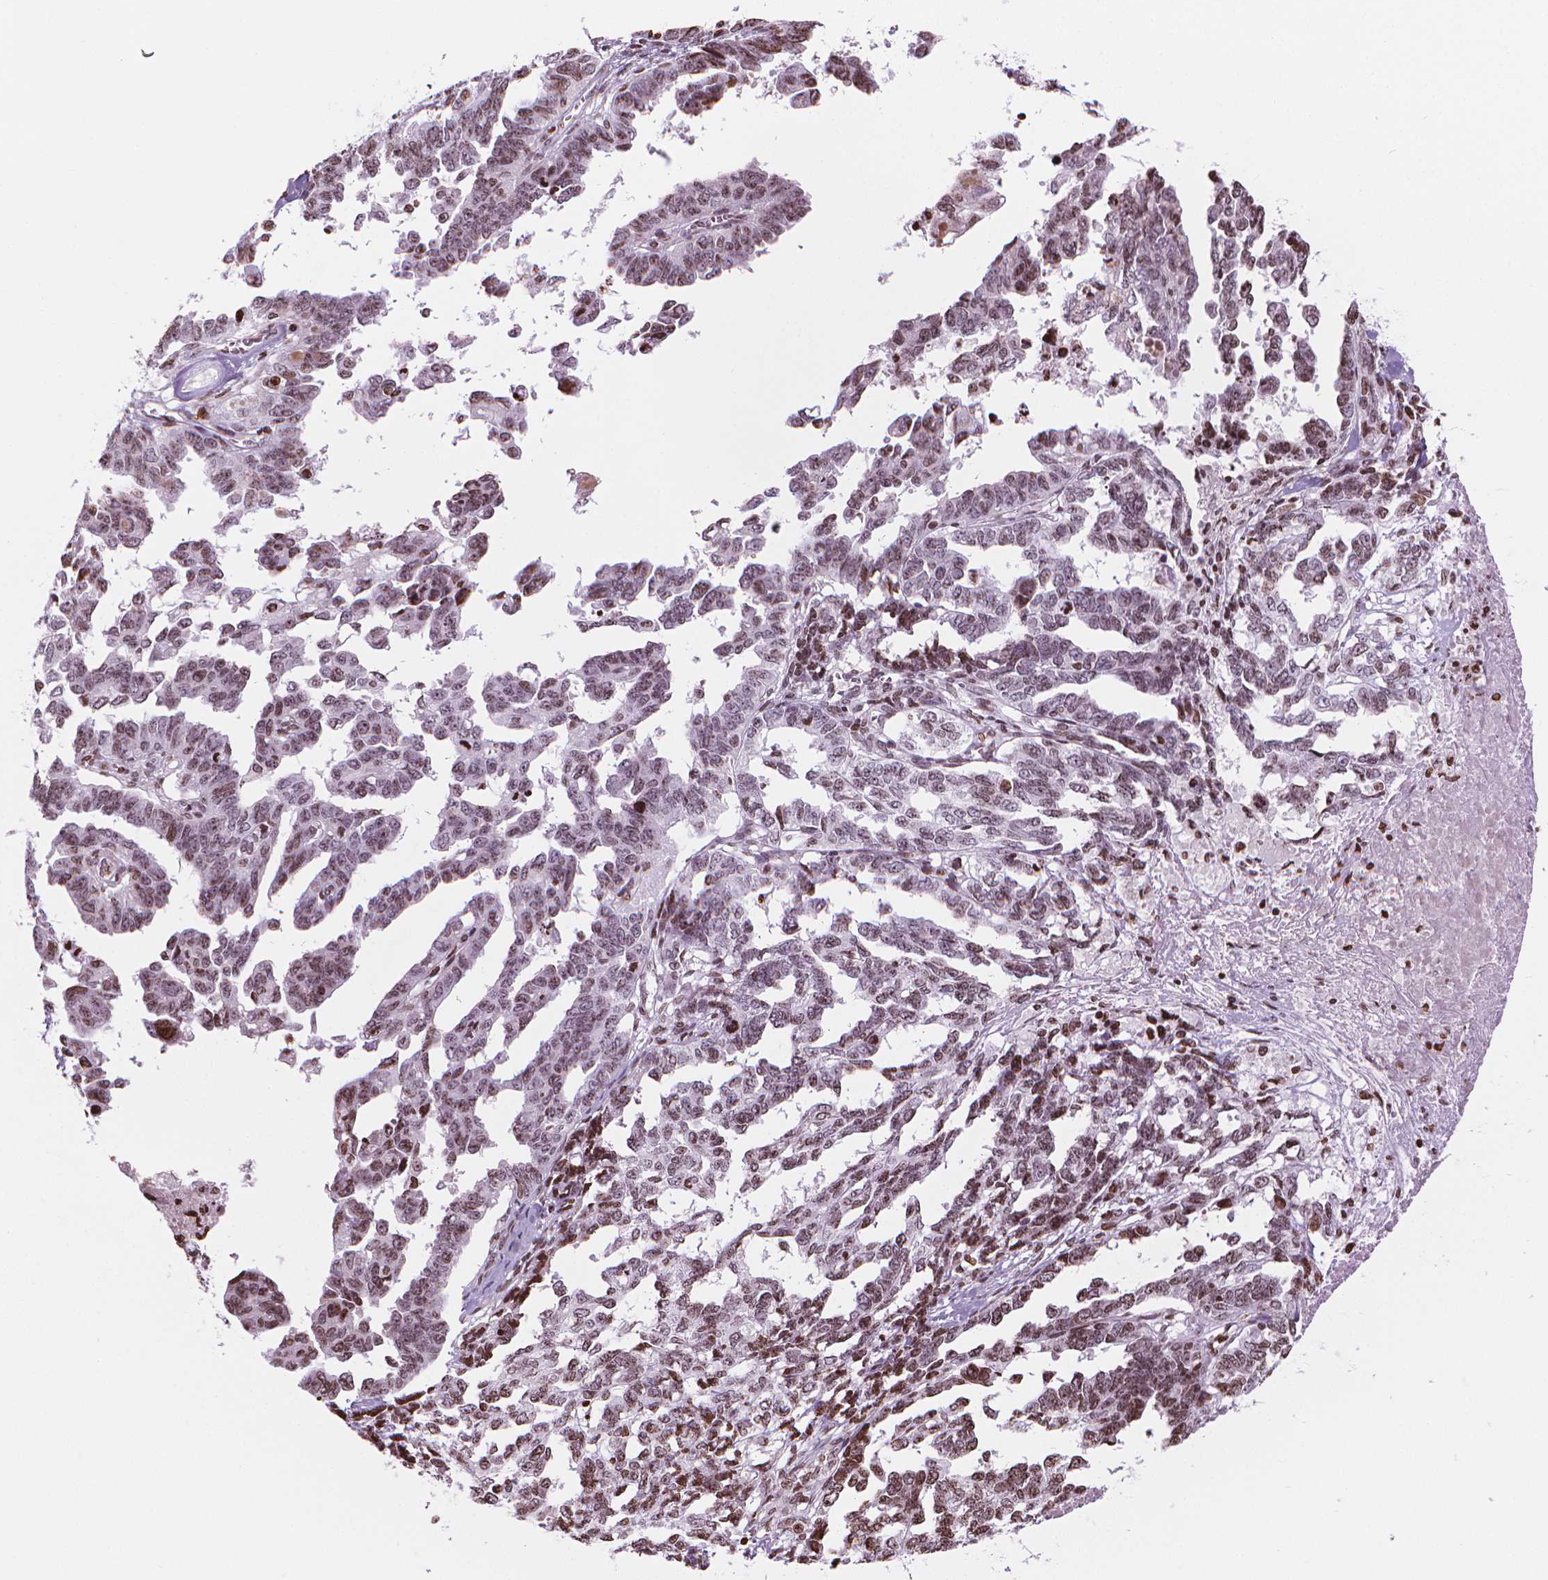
{"staining": {"intensity": "weak", "quantity": ">75%", "location": "nuclear"}, "tissue": "ovarian cancer", "cell_type": "Tumor cells", "image_type": "cancer", "snomed": [{"axis": "morphology", "description": "Cystadenocarcinoma, serous, NOS"}, {"axis": "topography", "description": "Ovary"}], "caption": "An image of human ovarian serous cystadenocarcinoma stained for a protein exhibits weak nuclear brown staining in tumor cells.", "gene": "PIP4K2A", "patient": {"sex": "female", "age": 69}}